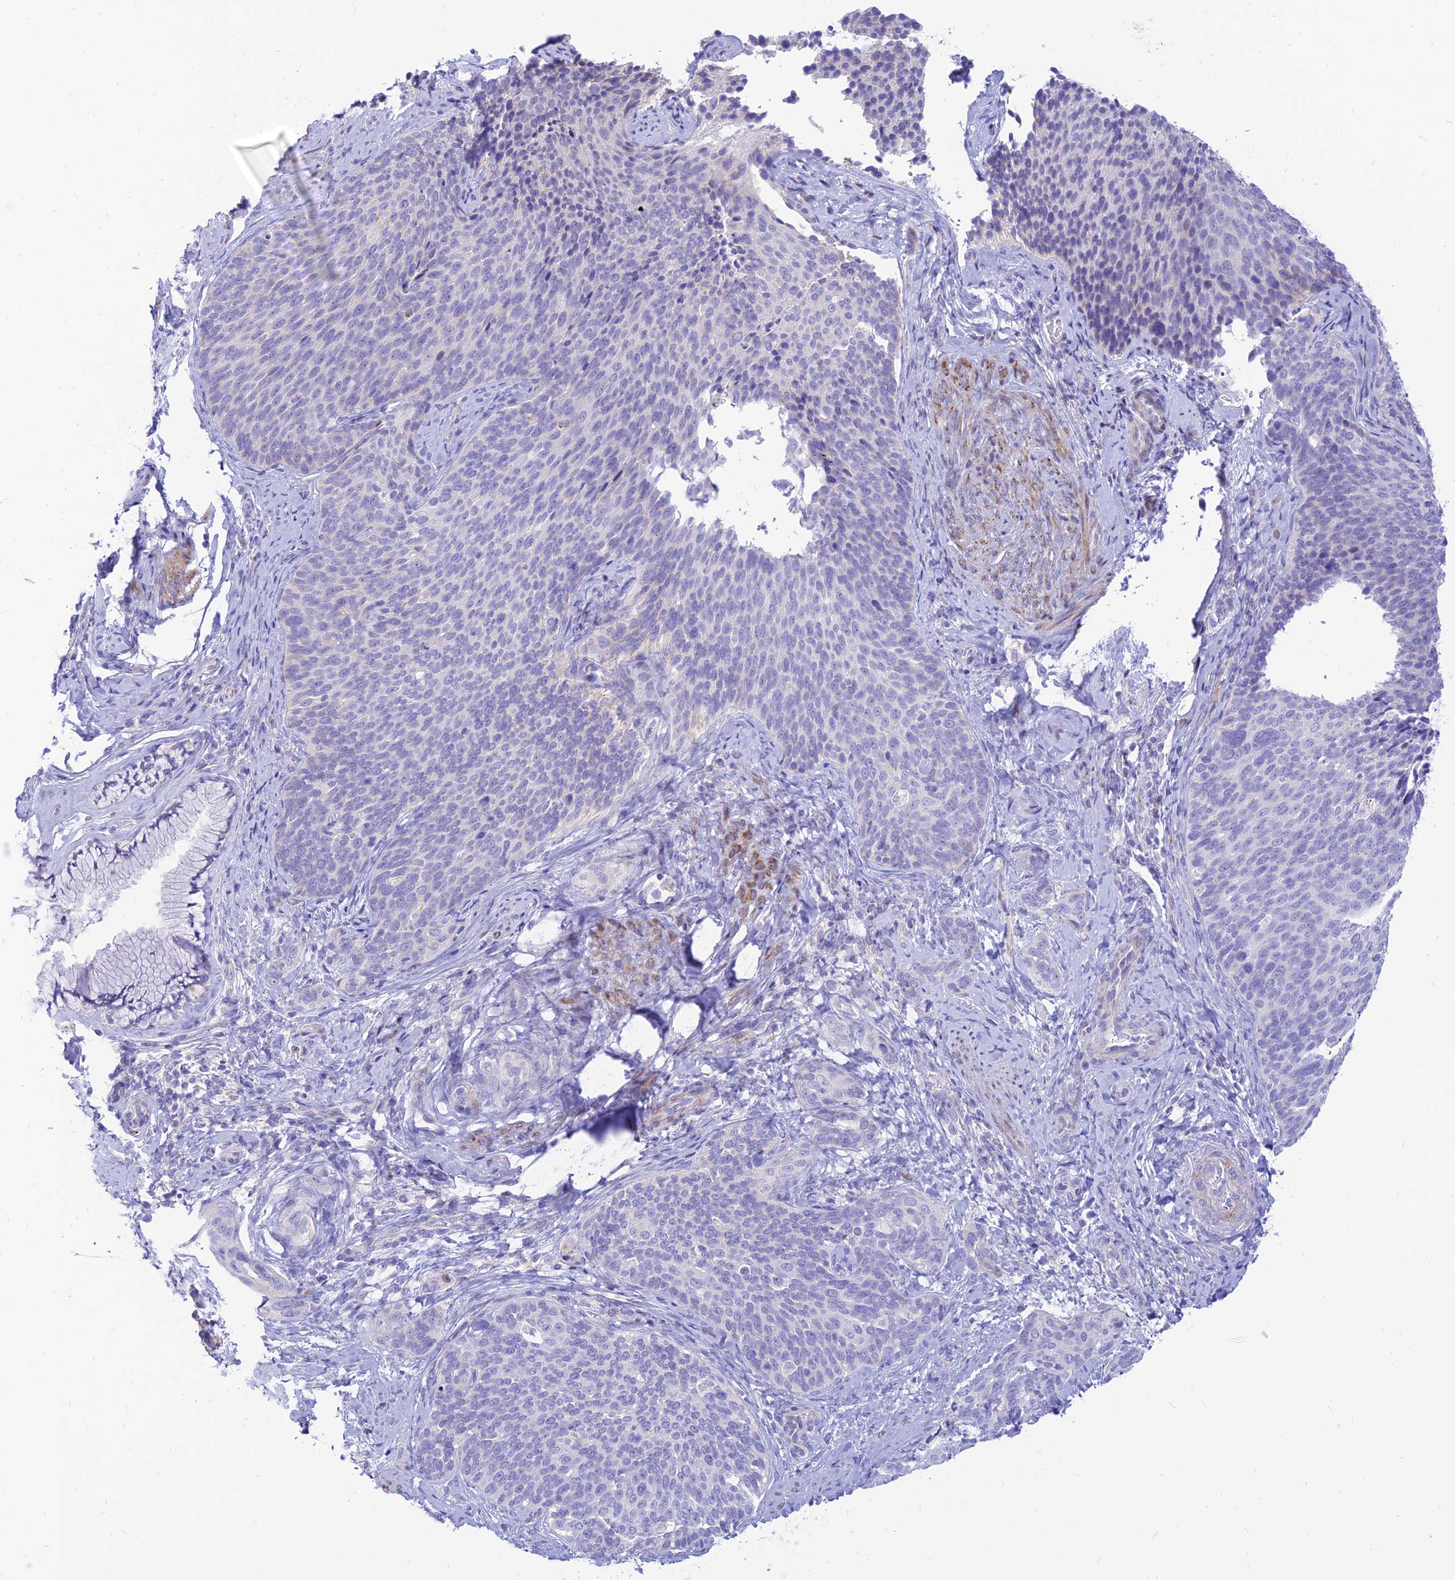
{"staining": {"intensity": "negative", "quantity": "none", "location": "none"}, "tissue": "cervical cancer", "cell_type": "Tumor cells", "image_type": "cancer", "snomed": [{"axis": "morphology", "description": "Squamous cell carcinoma, NOS"}, {"axis": "topography", "description": "Cervix"}], "caption": "This is an immunohistochemistry (IHC) micrograph of squamous cell carcinoma (cervical). There is no staining in tumor cells.", "gene": "FAM186B", "patient": {"sex": "female", "age": 50}}